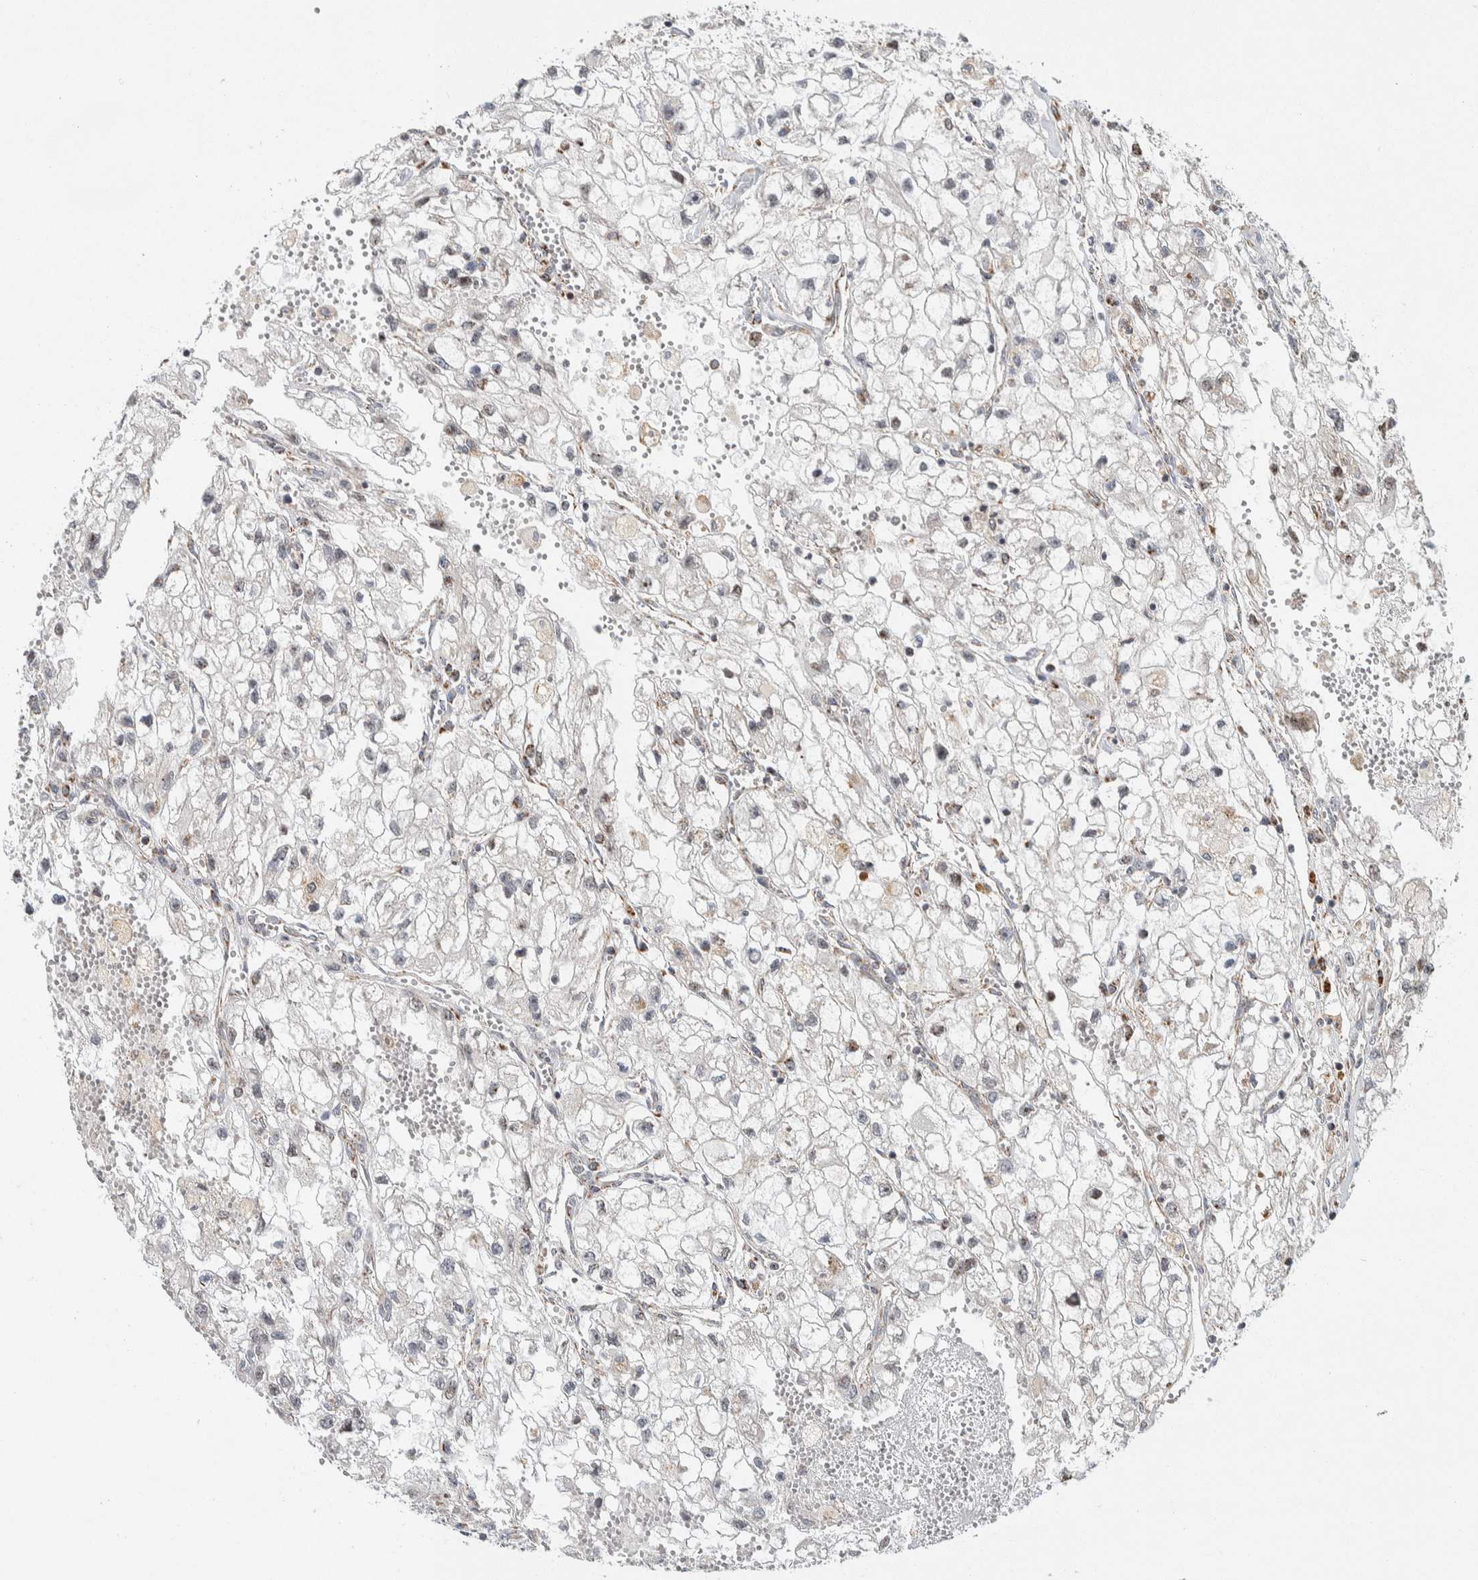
{"staining": {"intensity": "negative", "quantity": "none", "location": "none"}, "tissue": "renal cancer", "cell_type": "Tumor cells", "image_type": "cancer", "snomed": [{"axis": "morphology", "description": "Adenocarcinoma, NOS"}, {"axis": "topography", "description": "Kidney"}], "caption": "This is an immunohistochemistry (IHC) histopathology image of human renal cancer (adenocarcinoma). There is no staining in tumor cells.", "gene": "AFP", "patient": {"sex": "female", "age": 70}}